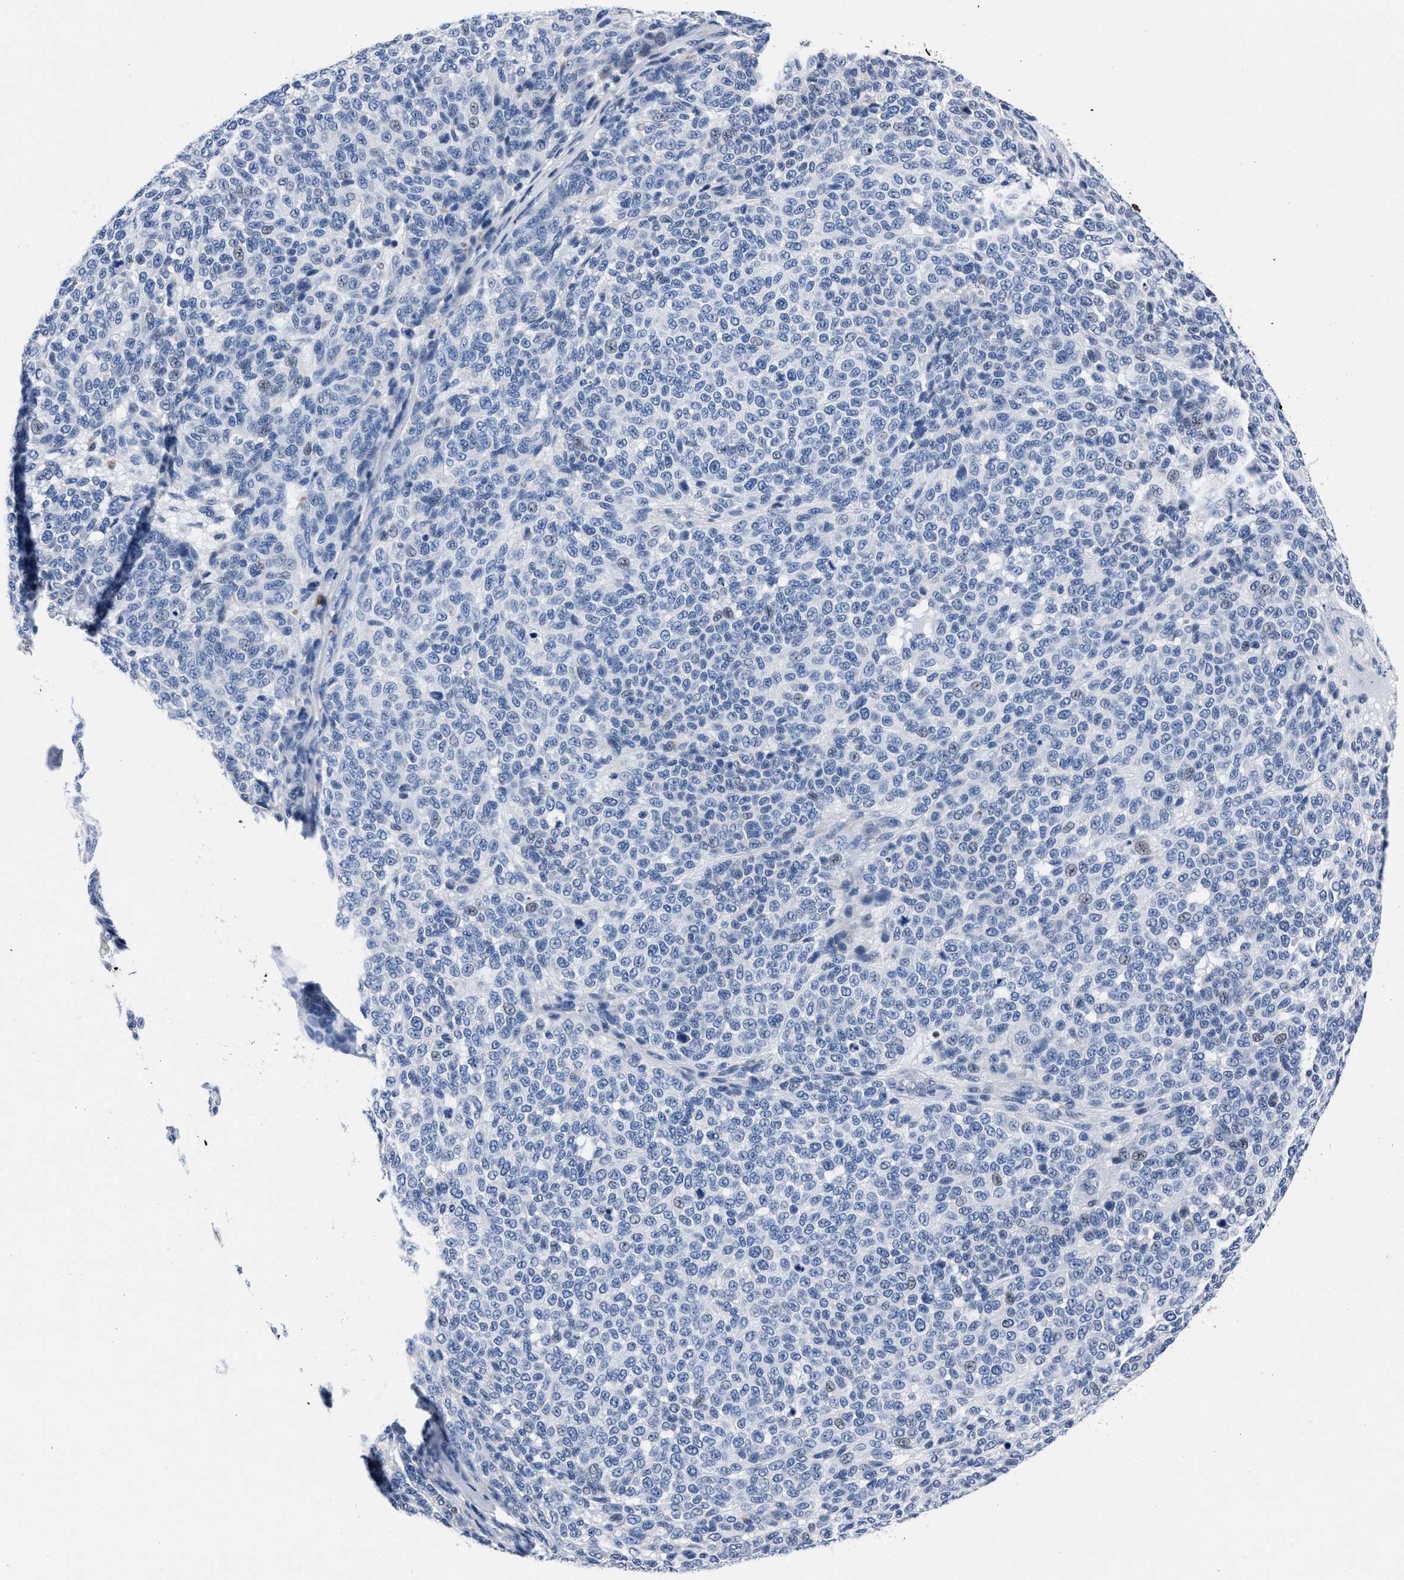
{"staining": {"intensity": "negative", "quantity": "none", "location": "none"}, "tissue": "melanoma", "cell_type": "Tumor cells", "image_type": "cancer", "snomed": [{"axis": "morphology", "description": "Malignant melanoma, NOS"}, {"axis": "topography", "description": "Skin"}], "caption": "Melanoma stained for a protein using IHC reveals no positivity tumor cells.", "gene": "MOV10L1", "patient": {"sex": "male", "age": 59}}